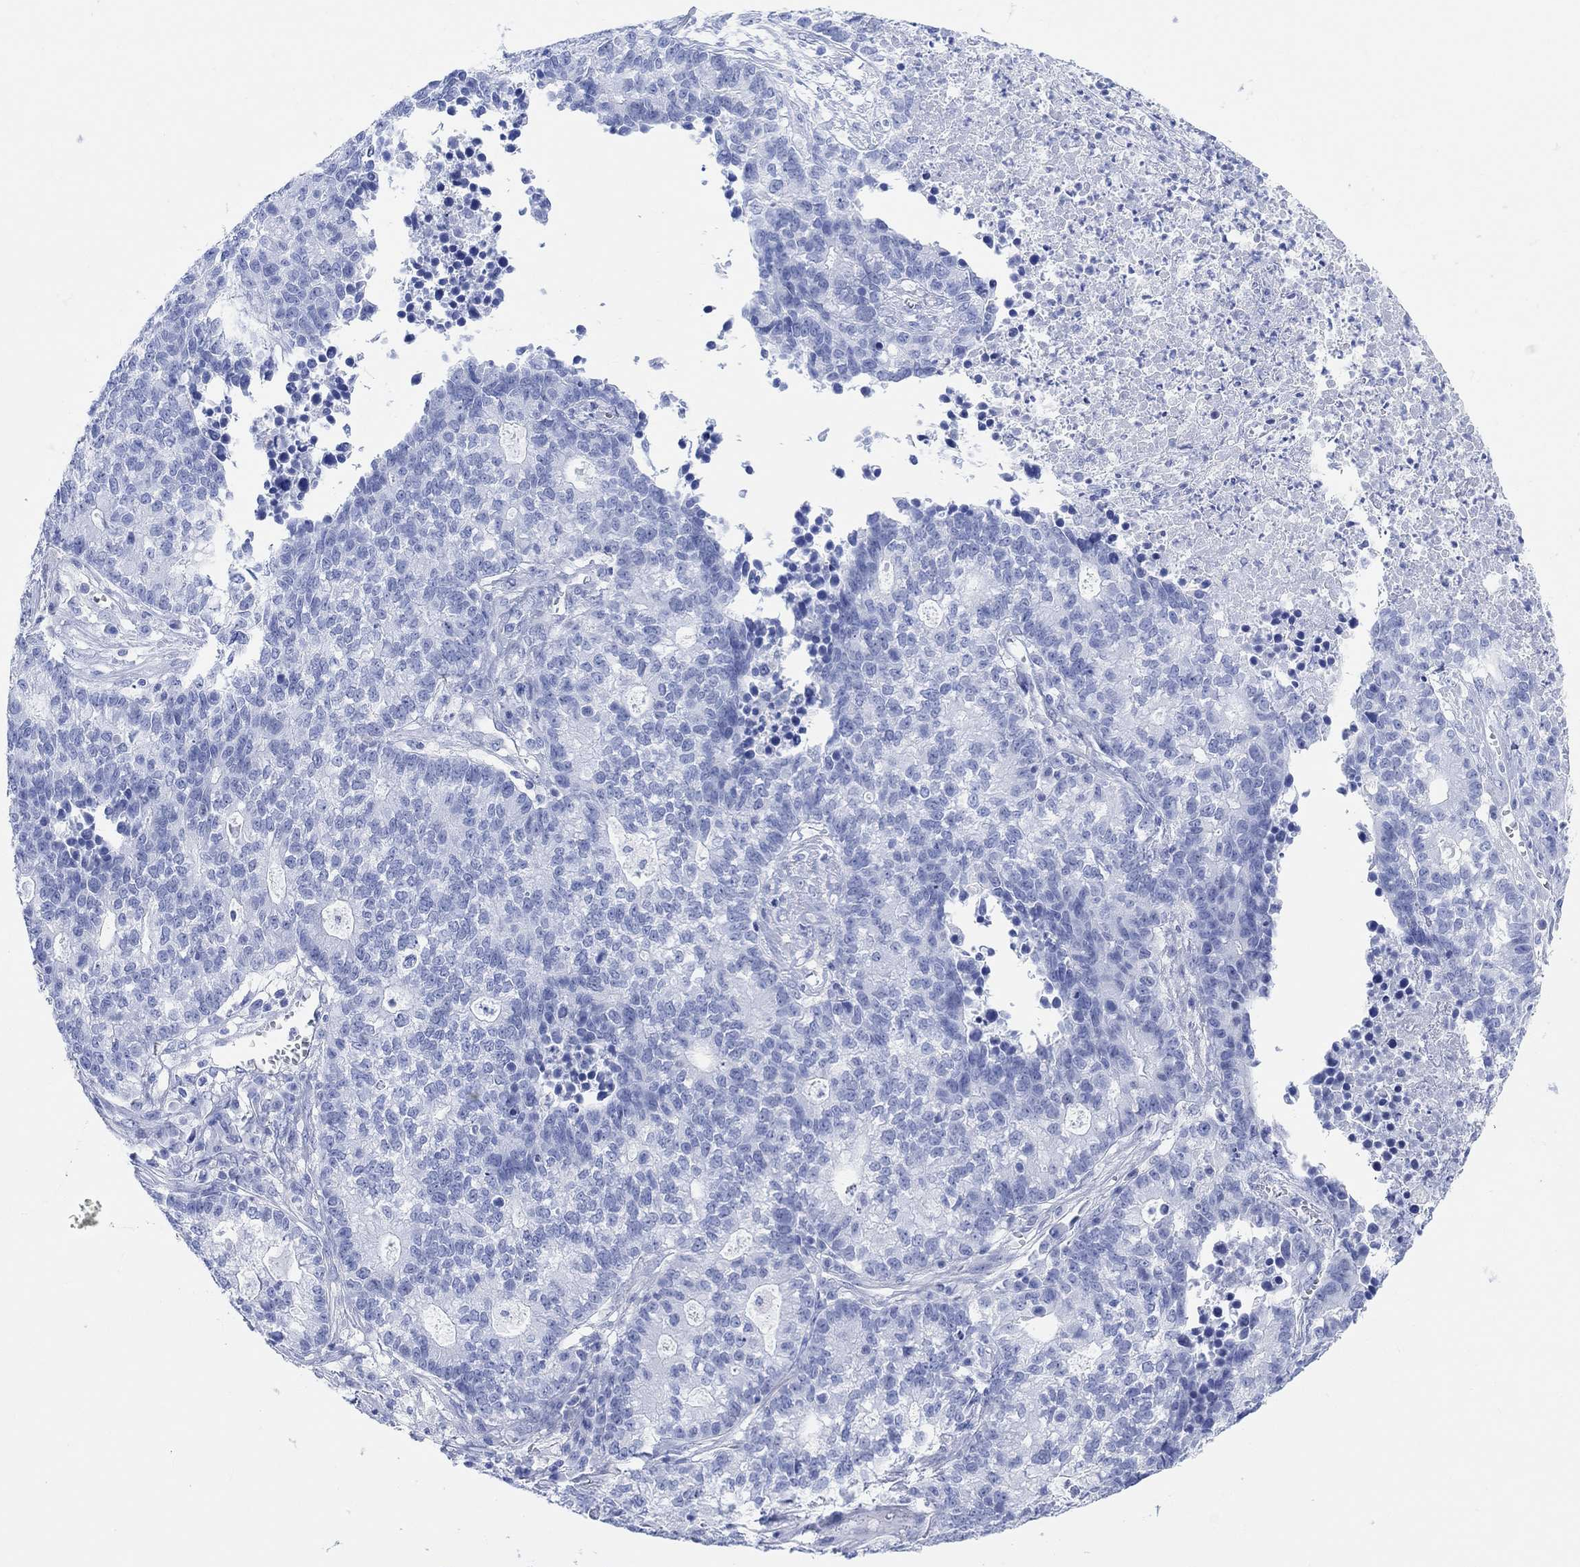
{"staining": {"intensity": "negative", "quantity": "none", "location": "none"}, "tissue": "lung cancer", "cell_type": "Tumor cells", "image_type": "cancer", "snomed": [{"axis": "morphology", "description": "Adenocarcinoma, NOS"}, {"axis": "topography", "description": "Lung"}], "caption": "There is no significant staining in tumor cells of lung cancer (adenocarcinoma).", "gene": "ANKRD33", "patient": {"sex": "male", "age": 57}}